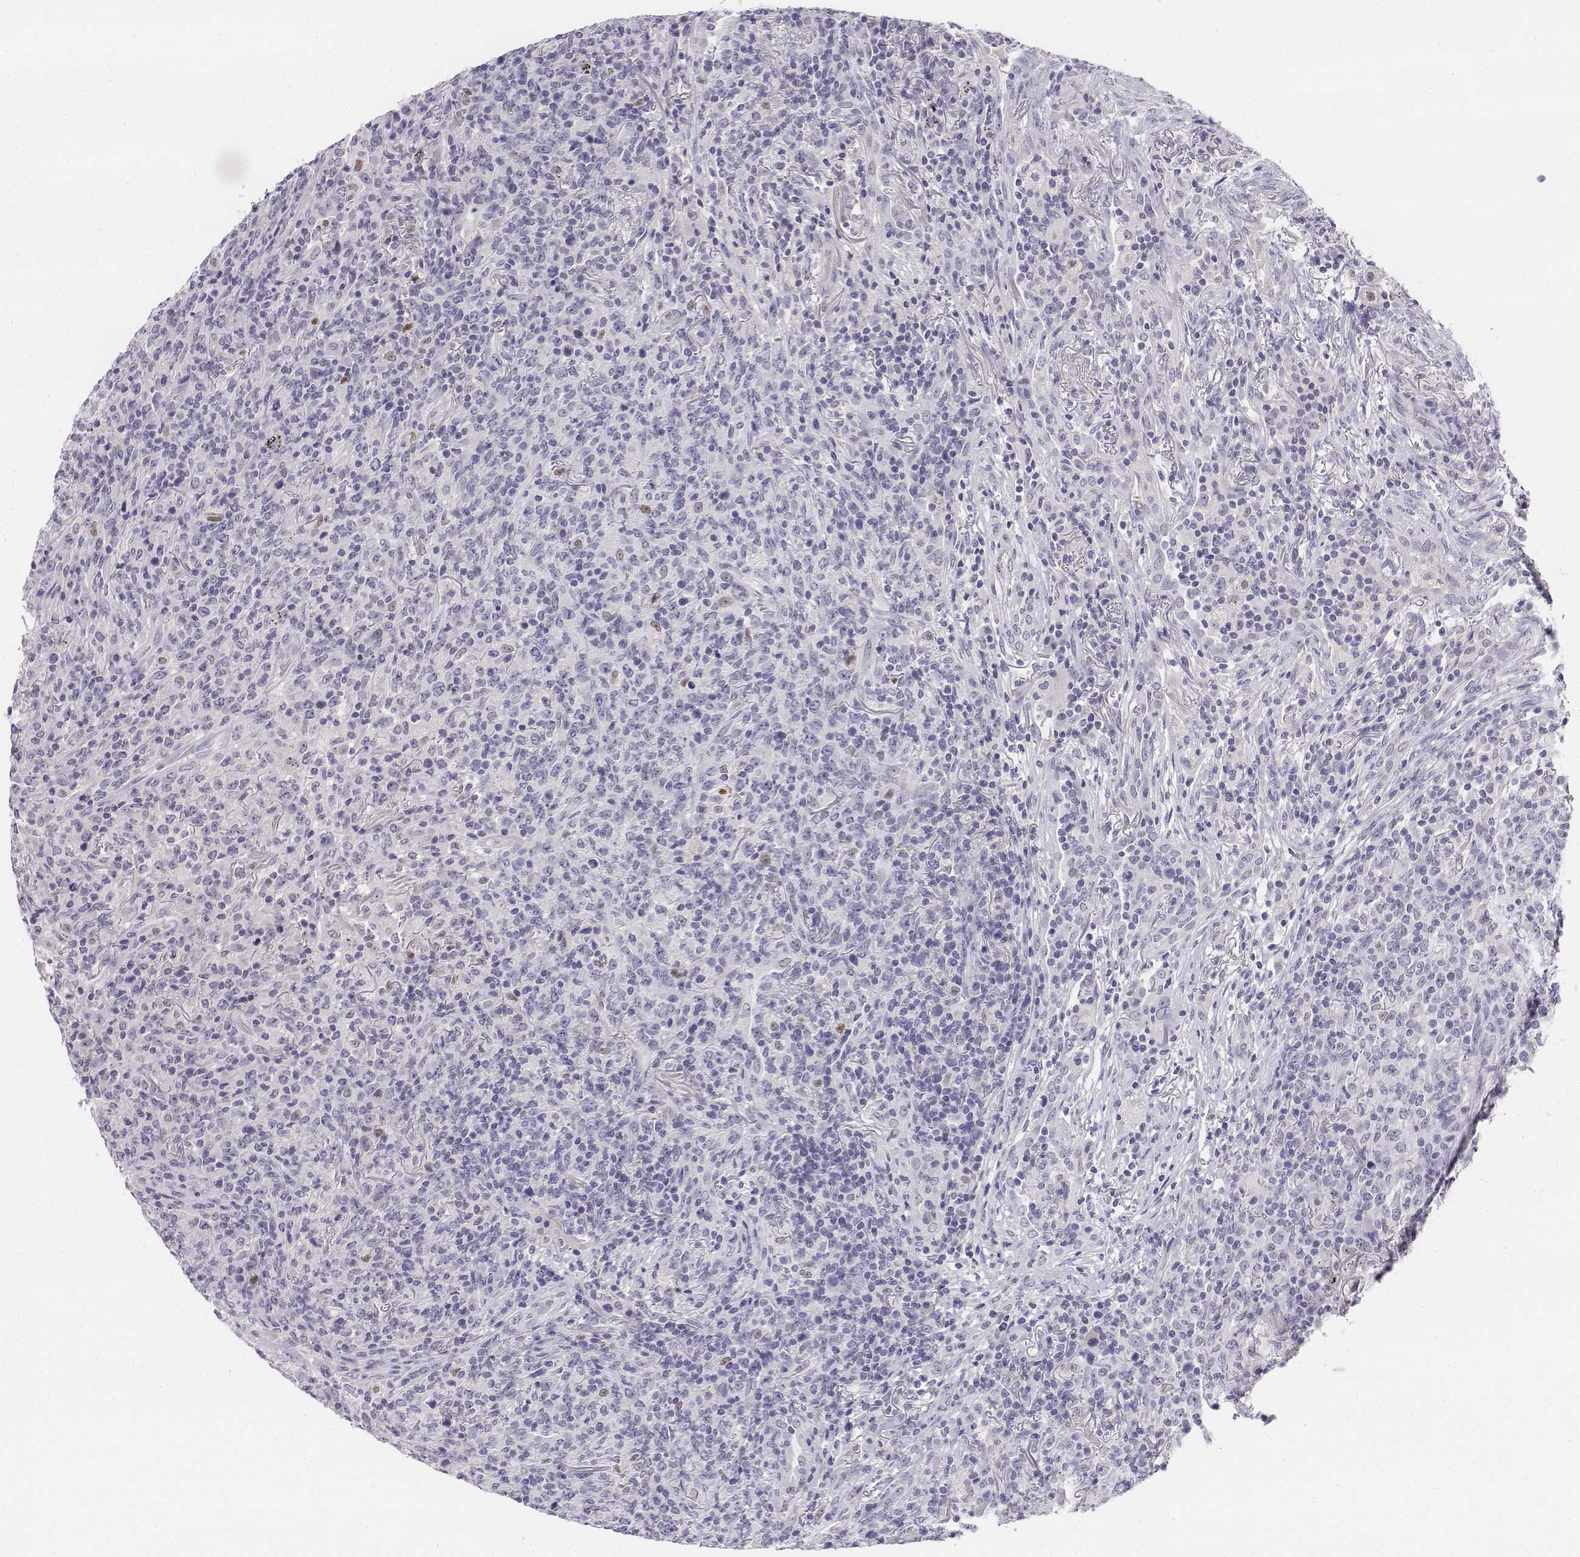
{"staining": {"intensity": "negative", "quantity": "none", "location": "none"}, "tissue": "lymphoma", "cell_type": "Tumor cells", "image_type": "cancer", "snomed": [{"axis": "morphology", "description": "Malignant lymphoma, non-Hodgkin's type, High grade"}, {"axis": "topography", "description": "Lung"}], "caption": "Human high-grade malignant lymphoma, non-Hodgkin's type stained for a protein using IHC exhibits no expression in tumor cells.", "gene": "UCN2", "patient": {"sex": "male", "age": 79}}